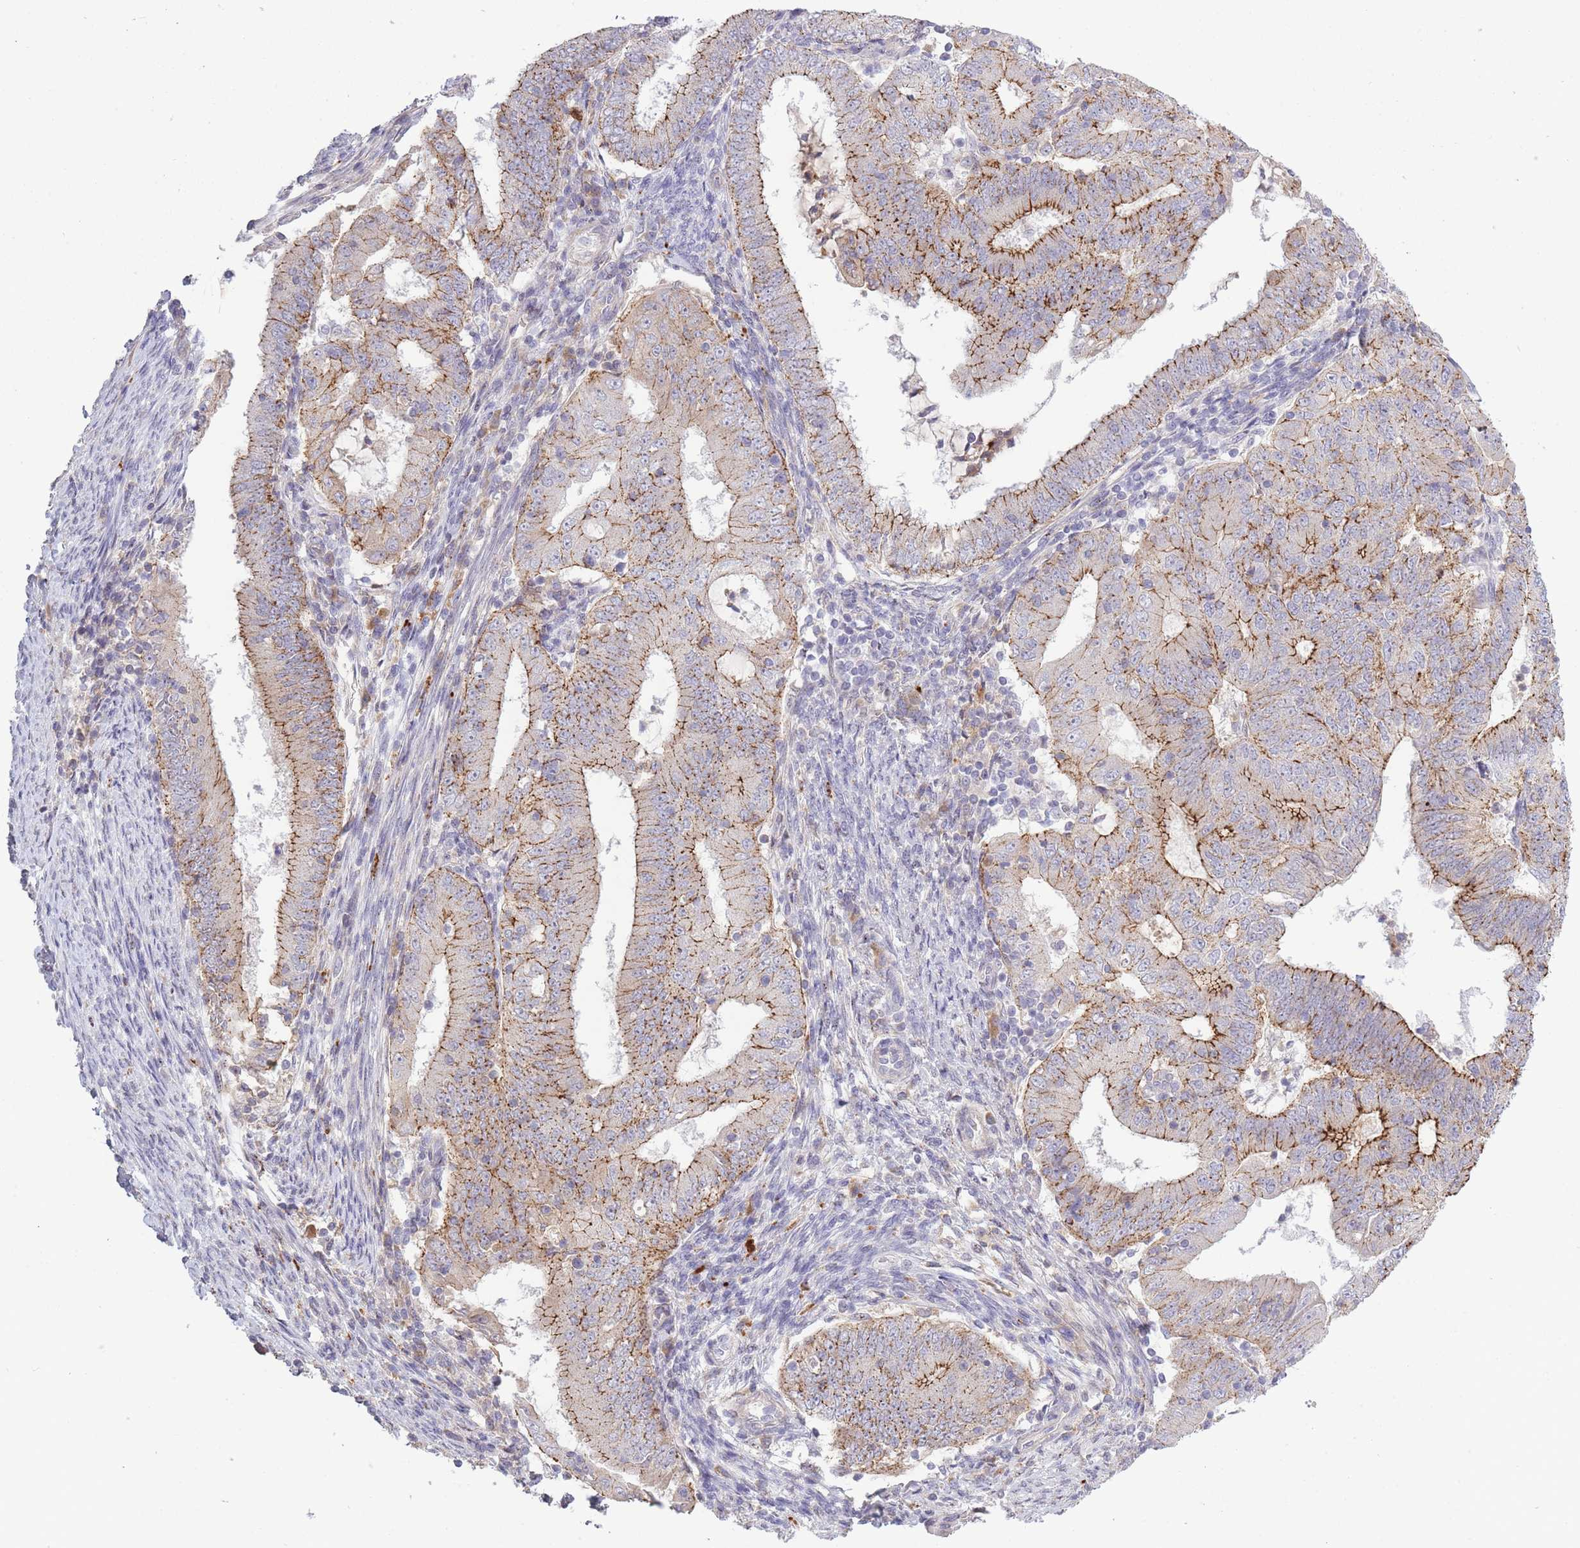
{"staining": {"intensity": "moderate", "quantity": "25%-75%", "location": "cytoplasmic/membranous"}, "tissue": "endometrial cancer", "cell_type": "Tumor cells", "image_type": "cancer", "snomed": [{"axis": "morphology", "description": "Adenocarcinoma, NOS"}, {"axis": "topography", "description": "Endometrium"}], "caption": "Human endometrial adenocarcinoma stained with a protein marker displays moderate staining in tumor cells.", "gene": "TRIM61", "patient": {"sex": "female", "age": 70}}